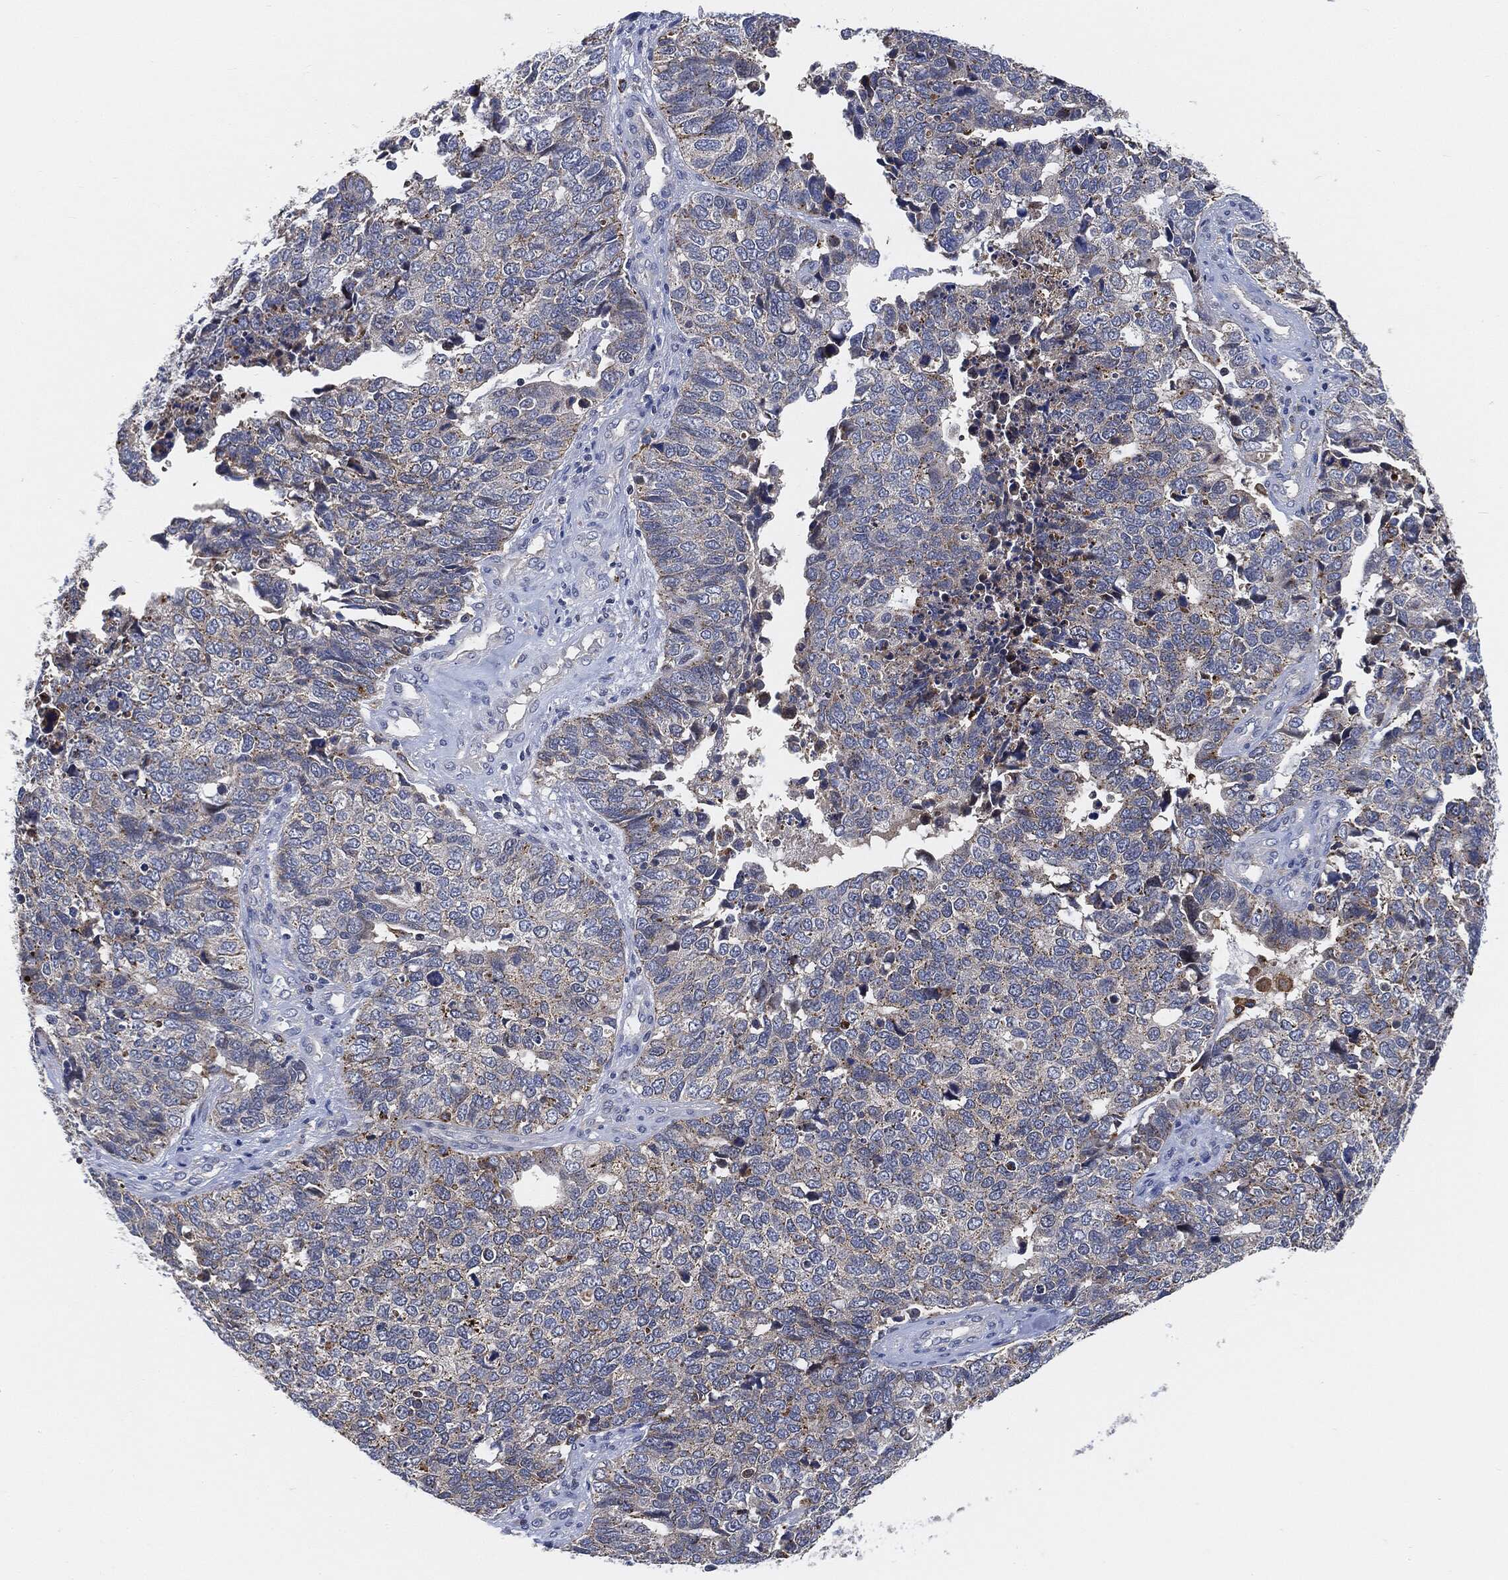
{"staining": {"intensity": "moderate", "quantity": "<25%", "location": "cytoplasmic/membranous"}, "tissue": "cervical cancer", "cell_type": "Tumor cells", "image_type": "cancer", "snomed": [{"axis": "morphology", "description": "Squamous cell carcinoma, NOS"}, {"axis": "topography", "description": "Cervix"}], "caption": "Human squamous cell carcinoma (cervical) stained for a protein (brown) demonstrates moderate cytoplasmic/membranous positive expression in approximately <25% of tumor cells.", "gene": "VSIG4", "patient": {"sex": "female", "age": 63}}